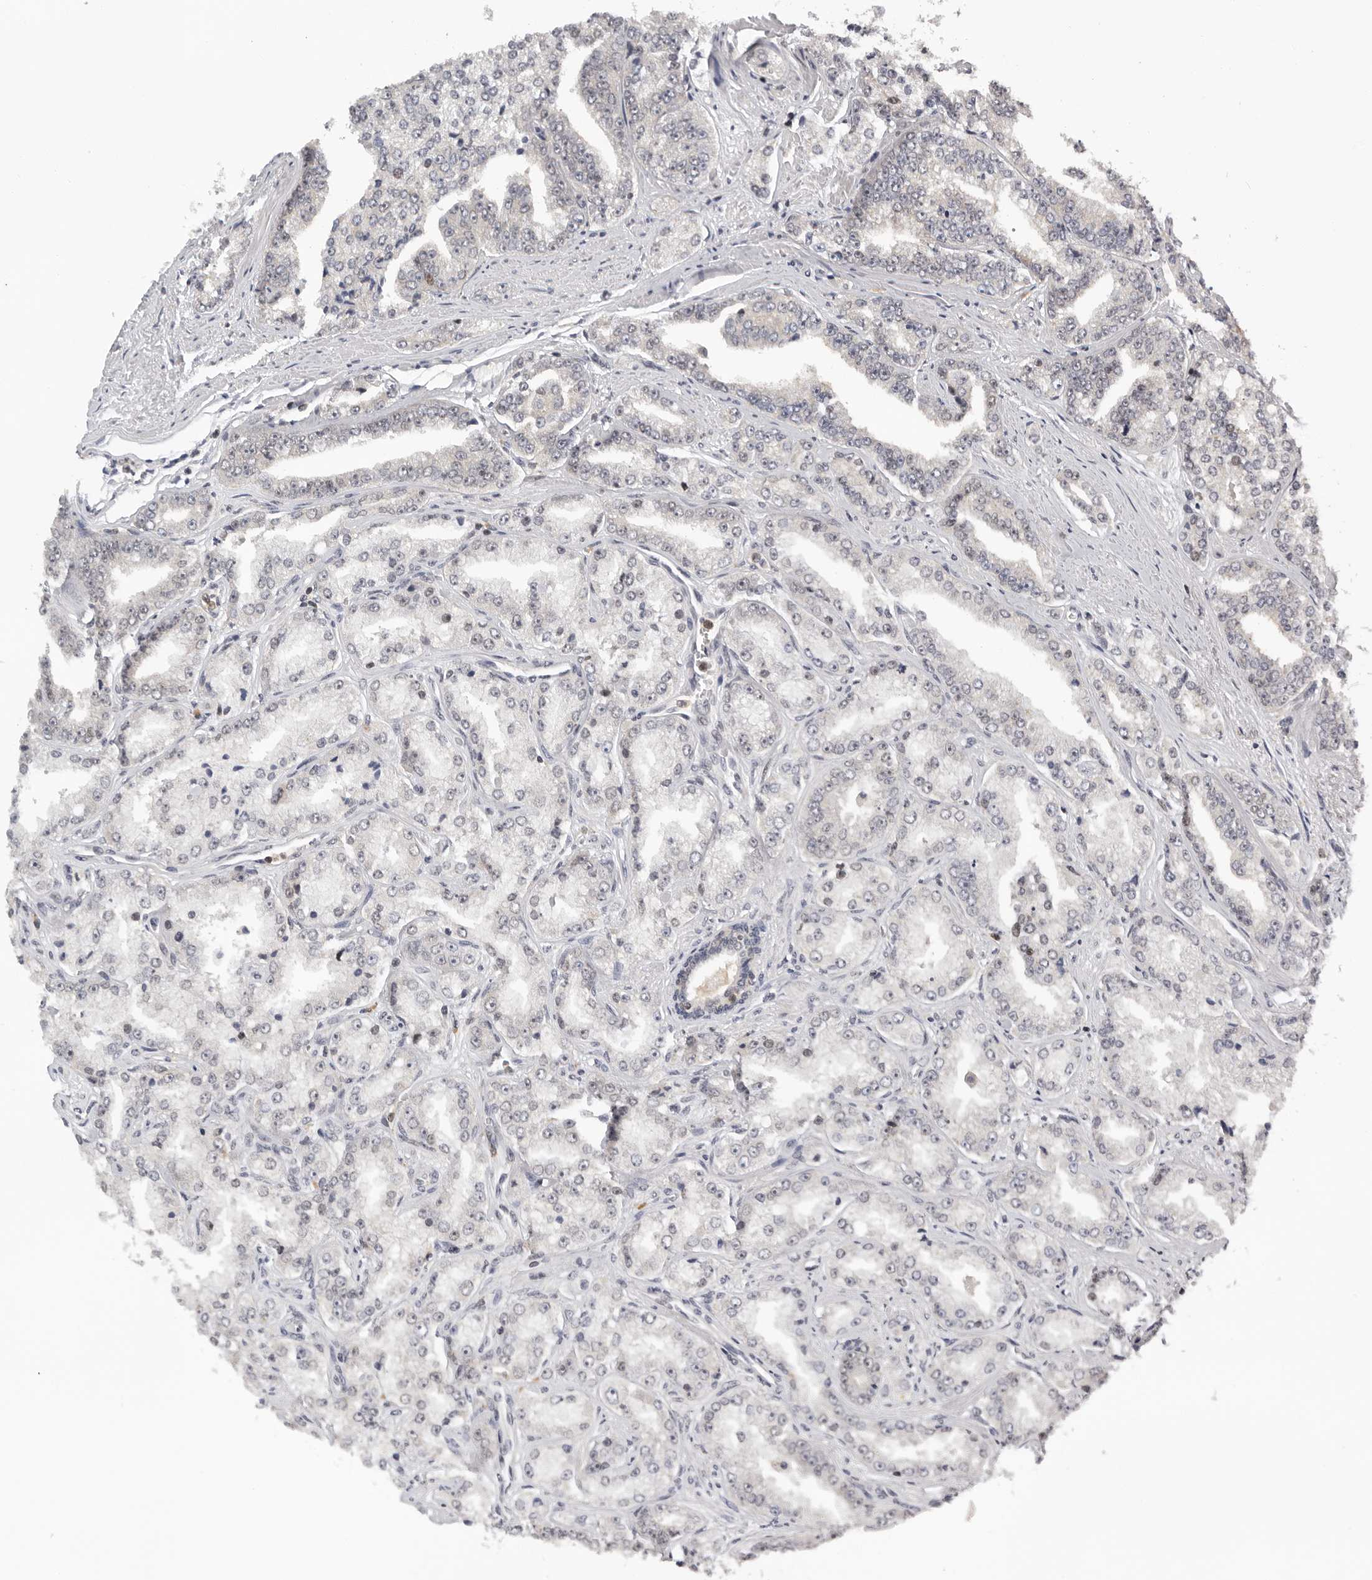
{"staining": {"intensity": "negative", "quantity": "none", "location": "none"}, "tissue": "prostate cancer", "cell_type": "Tumor cells", "image_type": "cancer", "snomed": [{"axis": "morphology", "description": "Adenocarcinoma, High grade"}, {"axis": "topography", "description": "Prostate"}], "caption": "DAB (3,3'-diaminobenzidine) immunohistochemical staining of prostate cancer demonstrates no significant staining in tumor cells. (DAB immunohistochemistry (IHC), high magnification).", "gene": "KIF2B", "patient": {"sex": "male", "age": 71}}